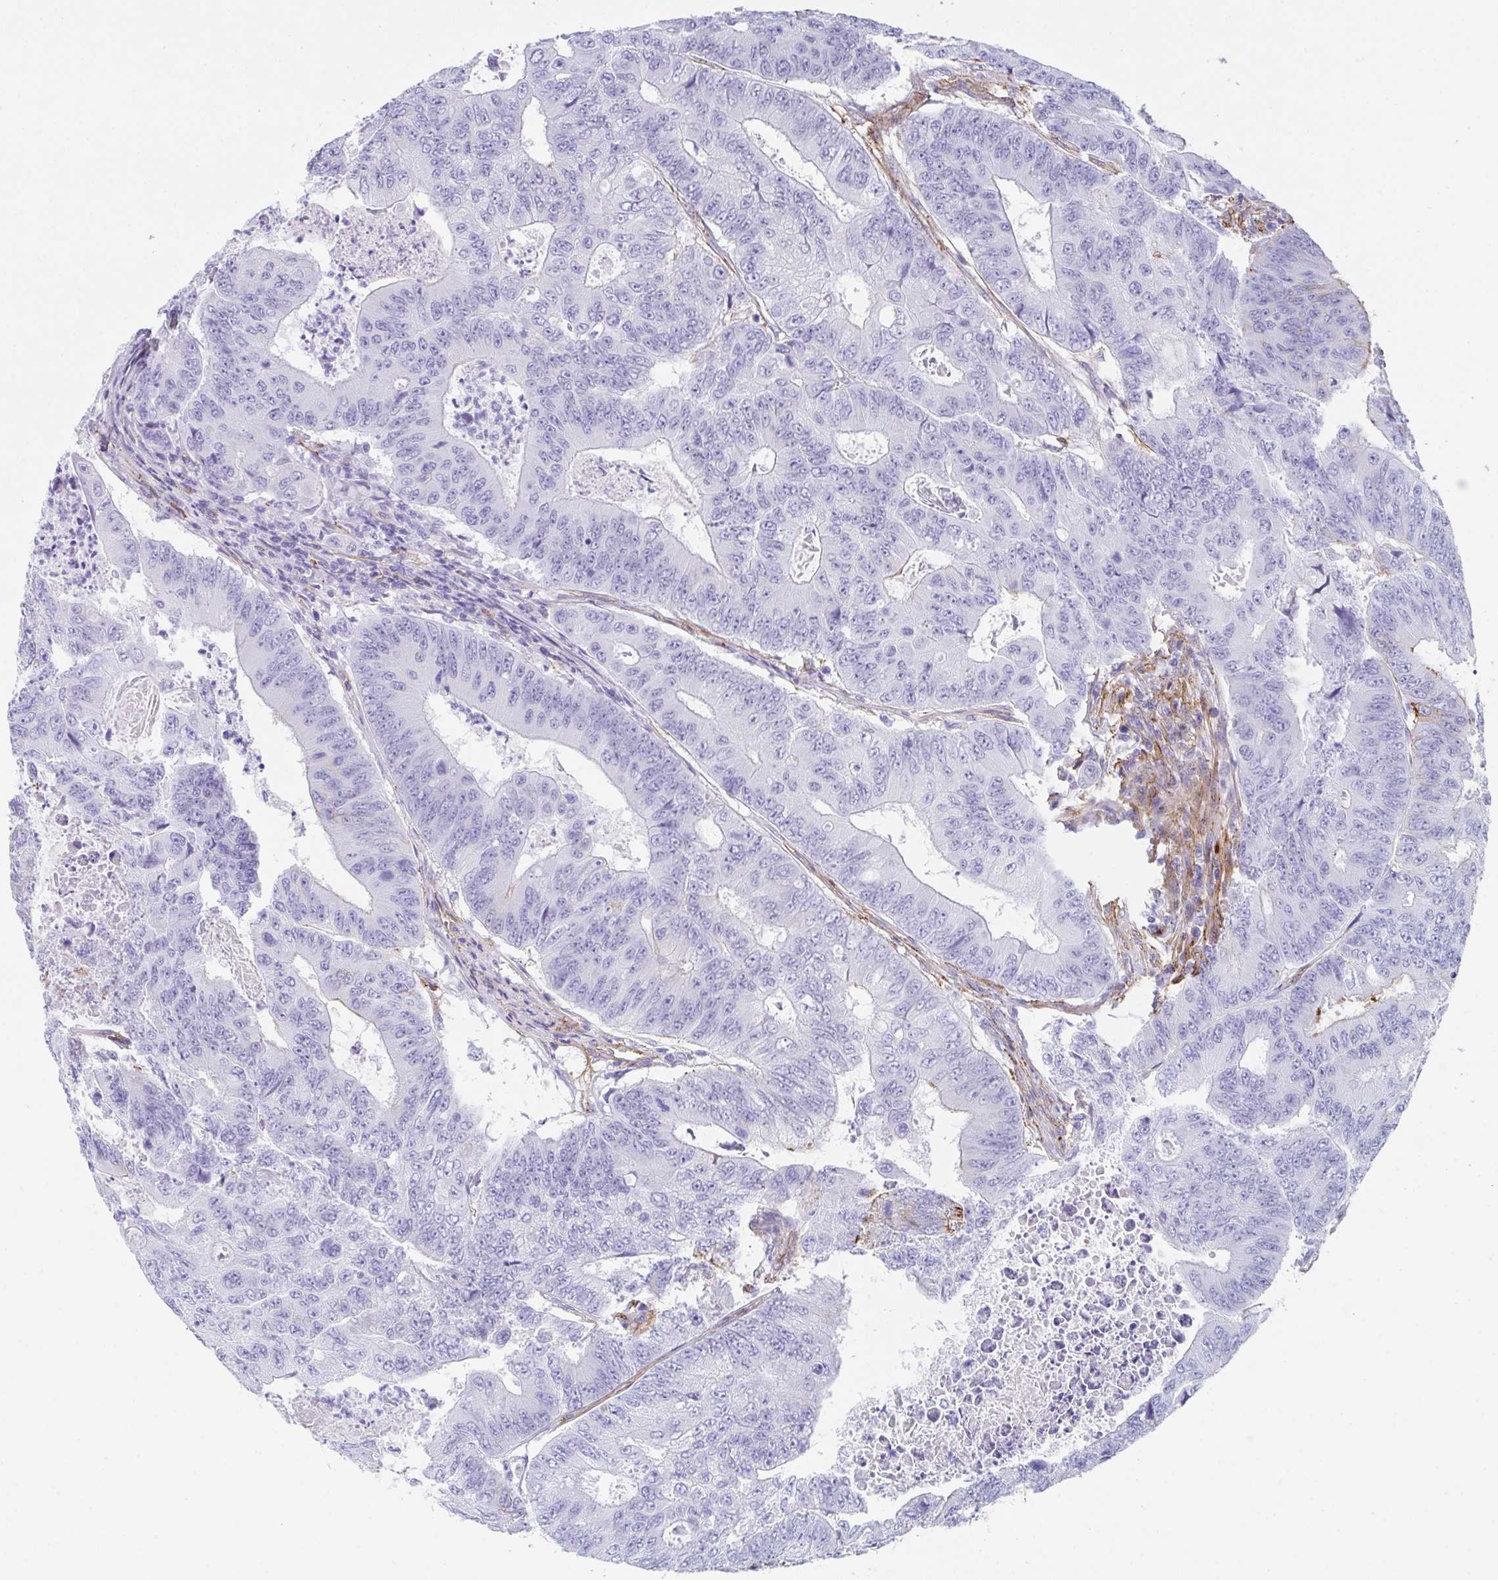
{"staining": {"intensity": "negative", "quantity": "none", "location": "none"}, "tissue": "colorectal cancer", "cell_type": "Tumor cells", "image_type": "cancer", "snomed": [{"axis": "morphology", "description": "Adenocarcinoma, NOS"}, {"axis": "topography", "description": "Colon"}], "caption": "A photomicrograph of adenocarcinoma (colorectal) stained for a protein exhibits no brown staining in tumor cells.", "gene": "DBN1", "patient": {"sex": "female", "age": 48}}